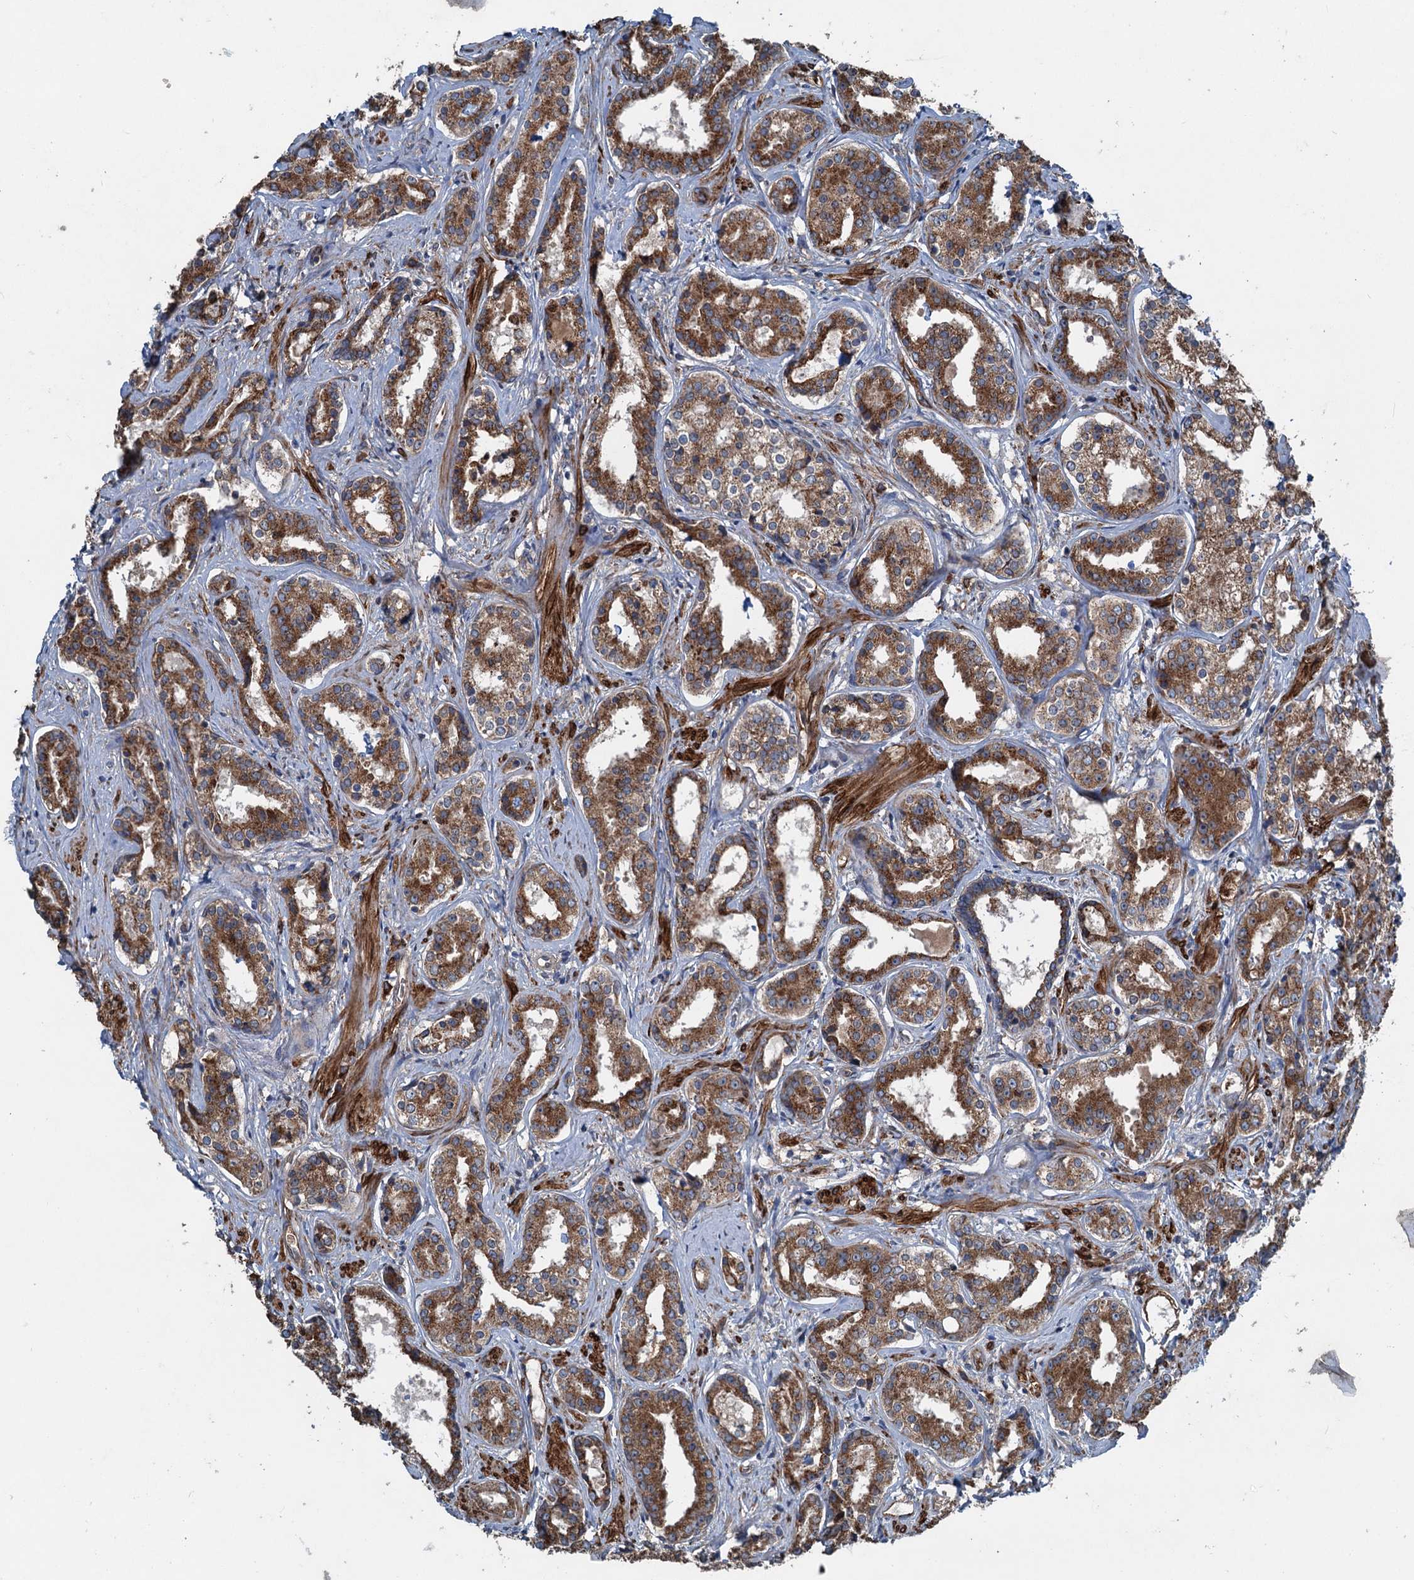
{"staining": {"intensity": "moderate", "quantity": ">75%", "location": "cytoplasmic/membranous"}, "tissue": "prostate cancer", "cell_type": "Tumor cells", "image_type": "cancer", "snomed": [{"axis": "morphology", "description": "Adenocarcinoma, High grade"}, {"axis": "topography", "description": "Prostate"}], "caption": "An image of human adenocarcinoma (high-grade) (prostate) stained for a protein displays moderate cytoplasmic/membranous brown staining in tumor cells.", "gene": "CALCOCO1", "patient": {"sex": "male", "age": 58}}